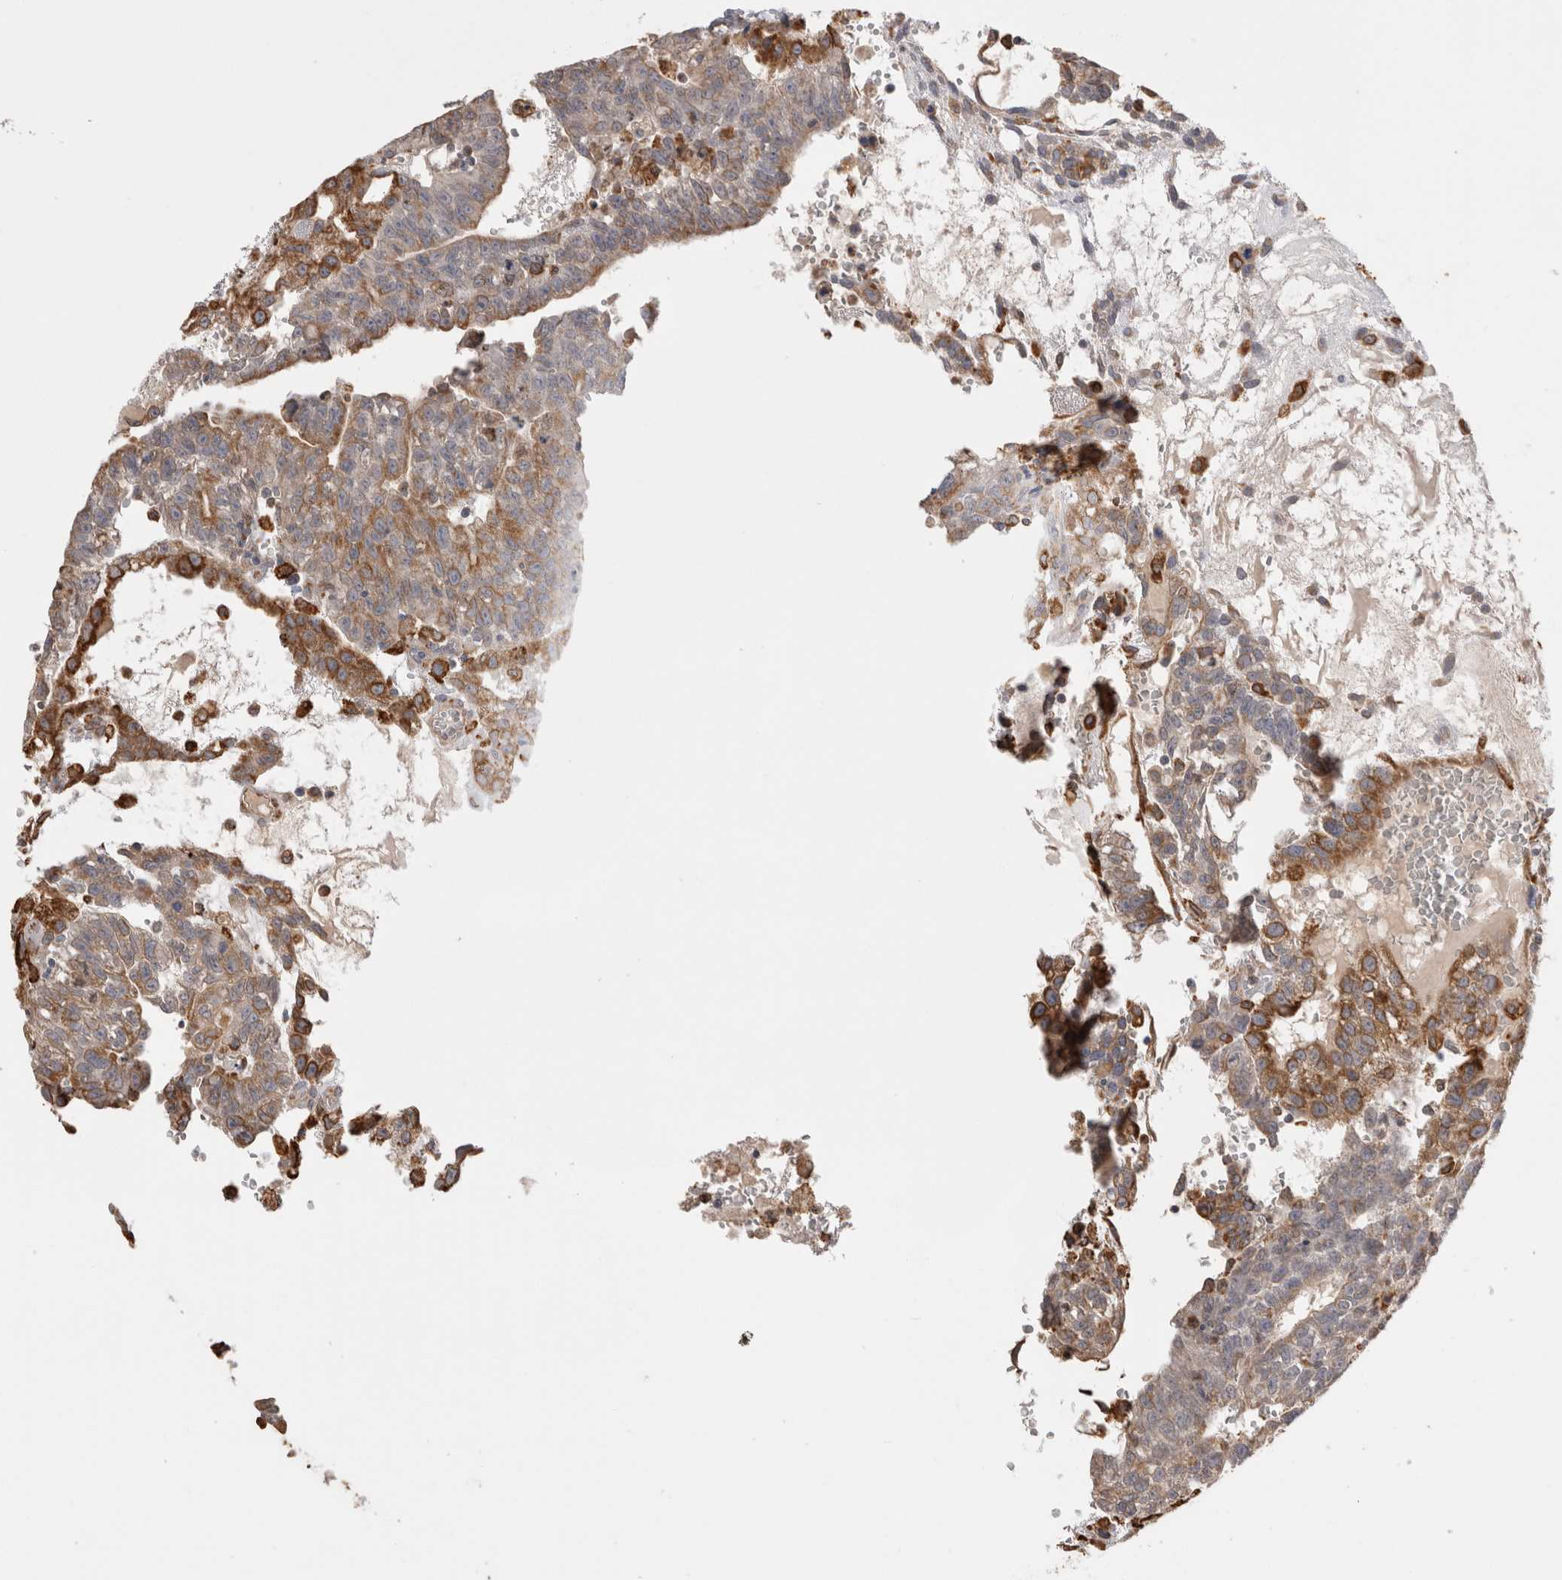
{"staining": {"intensity": "moderate", "quantity": ">75%", "location": "cytoplasmic/membranous"}, "tissue": "testis cancer", "cell_type": "Tumor cells", "image_type": "cancer", "snomed": [{"axis": "morphology", "description": "Seminoma, NOS"}, {"axis": "morphology", "description": "Carcinoma, Embryonal, NOS"}, {"axis": "topography", "description": "Testis"}], "caption": "Protein positivity by immunohistochemistry (IHC) shows moderate cytoplasmic/membranous staining in about >75% of tumor cells in embryonal carcinoma (testis).", "gene": "LRPAP1", "patient": {"sex": "male", "age": 52}}